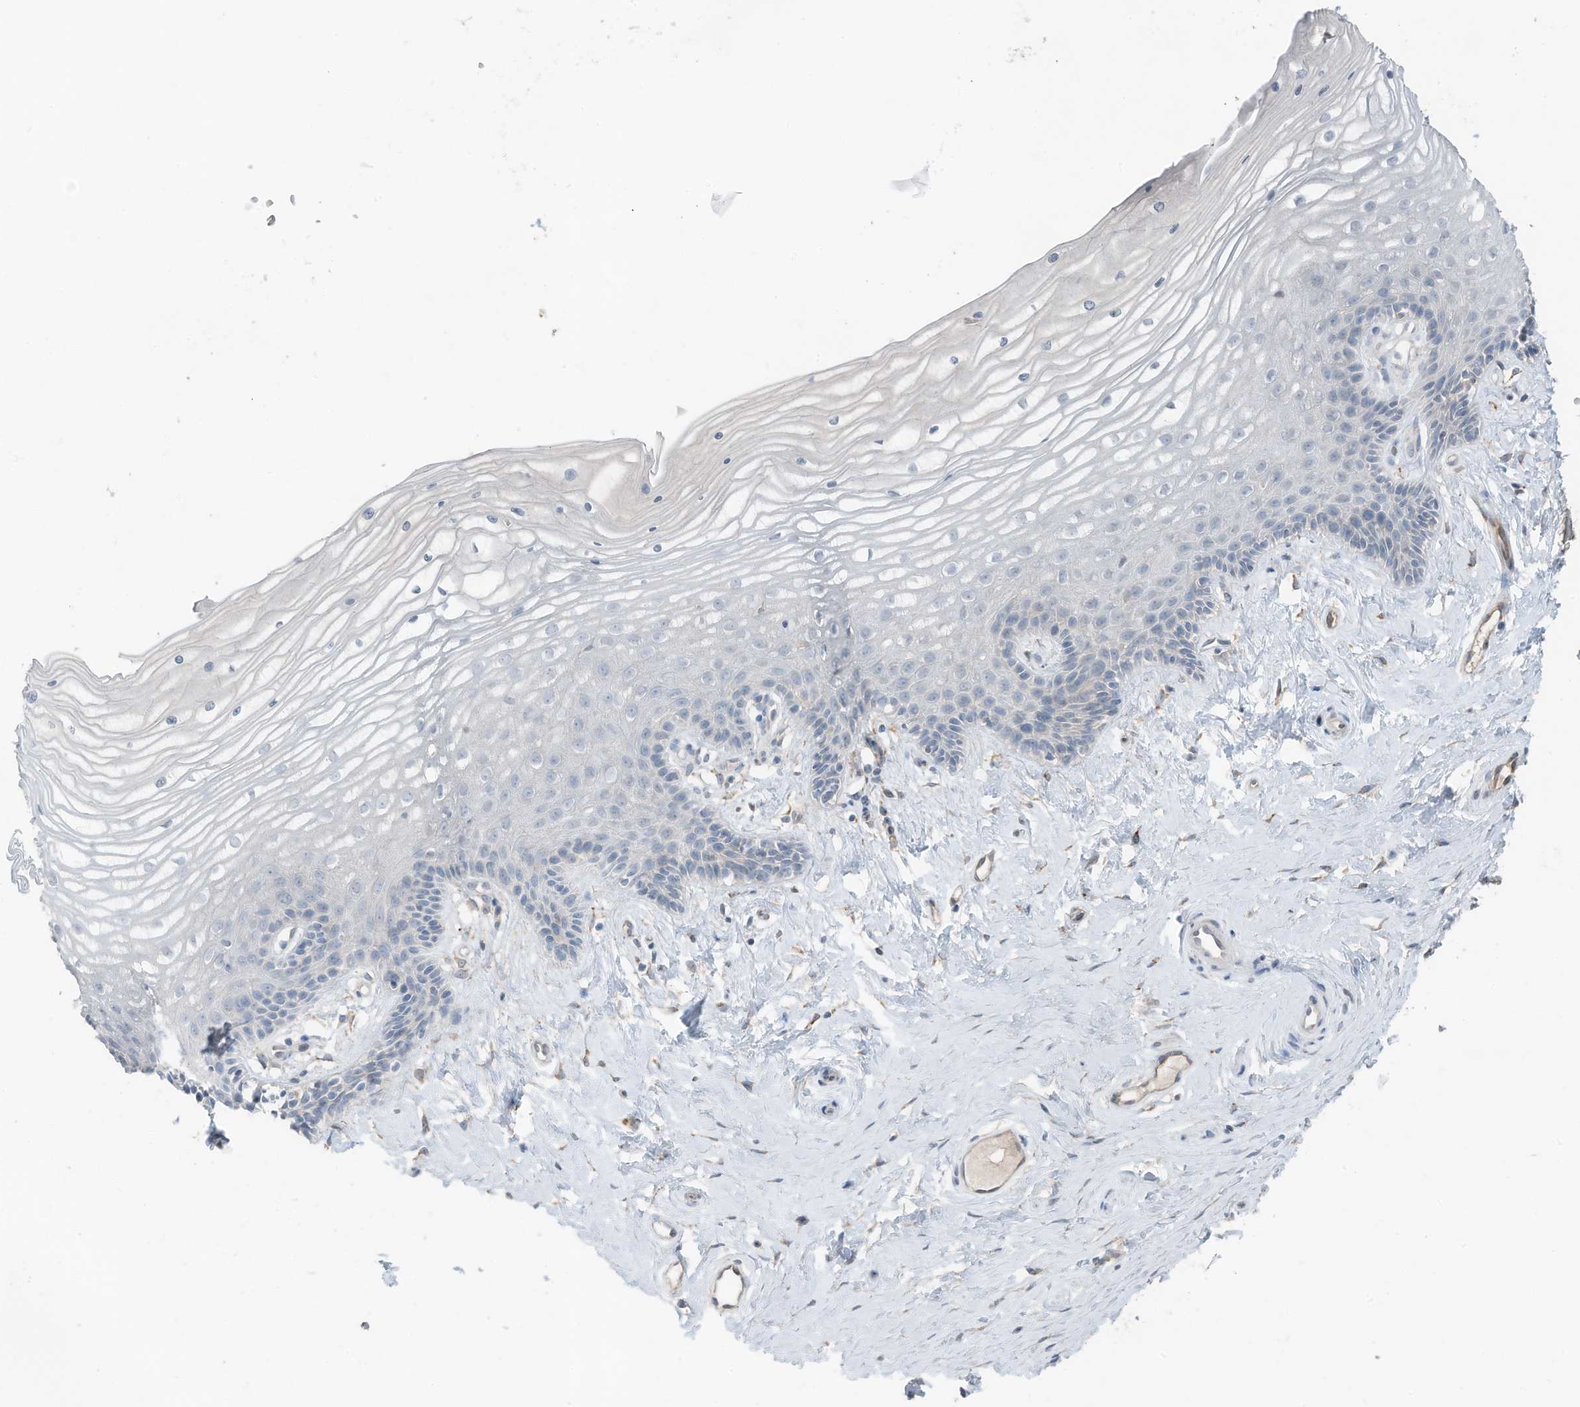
{"staining": {"intensity": "negative", "quantity": "none", "location": "none"}, "tissue": "vagina", "cell_type": "Squamous epithelial cells", "image_type": "normal", "snomed": [{"axis": "morphology", "description": "Normal tissue, NOS"}, {"axis": "topography", "description": "Vagina"}, {"axis": "topography", "description": "Cervix"}], "caption": "IHC photomicrograph of normal vagina: human vagina stained with DAB shows no significant protein expression in squamous epithelial cells.", "gene": "ARHGEF33", "patient": {"sex": "female", "age": 40}}